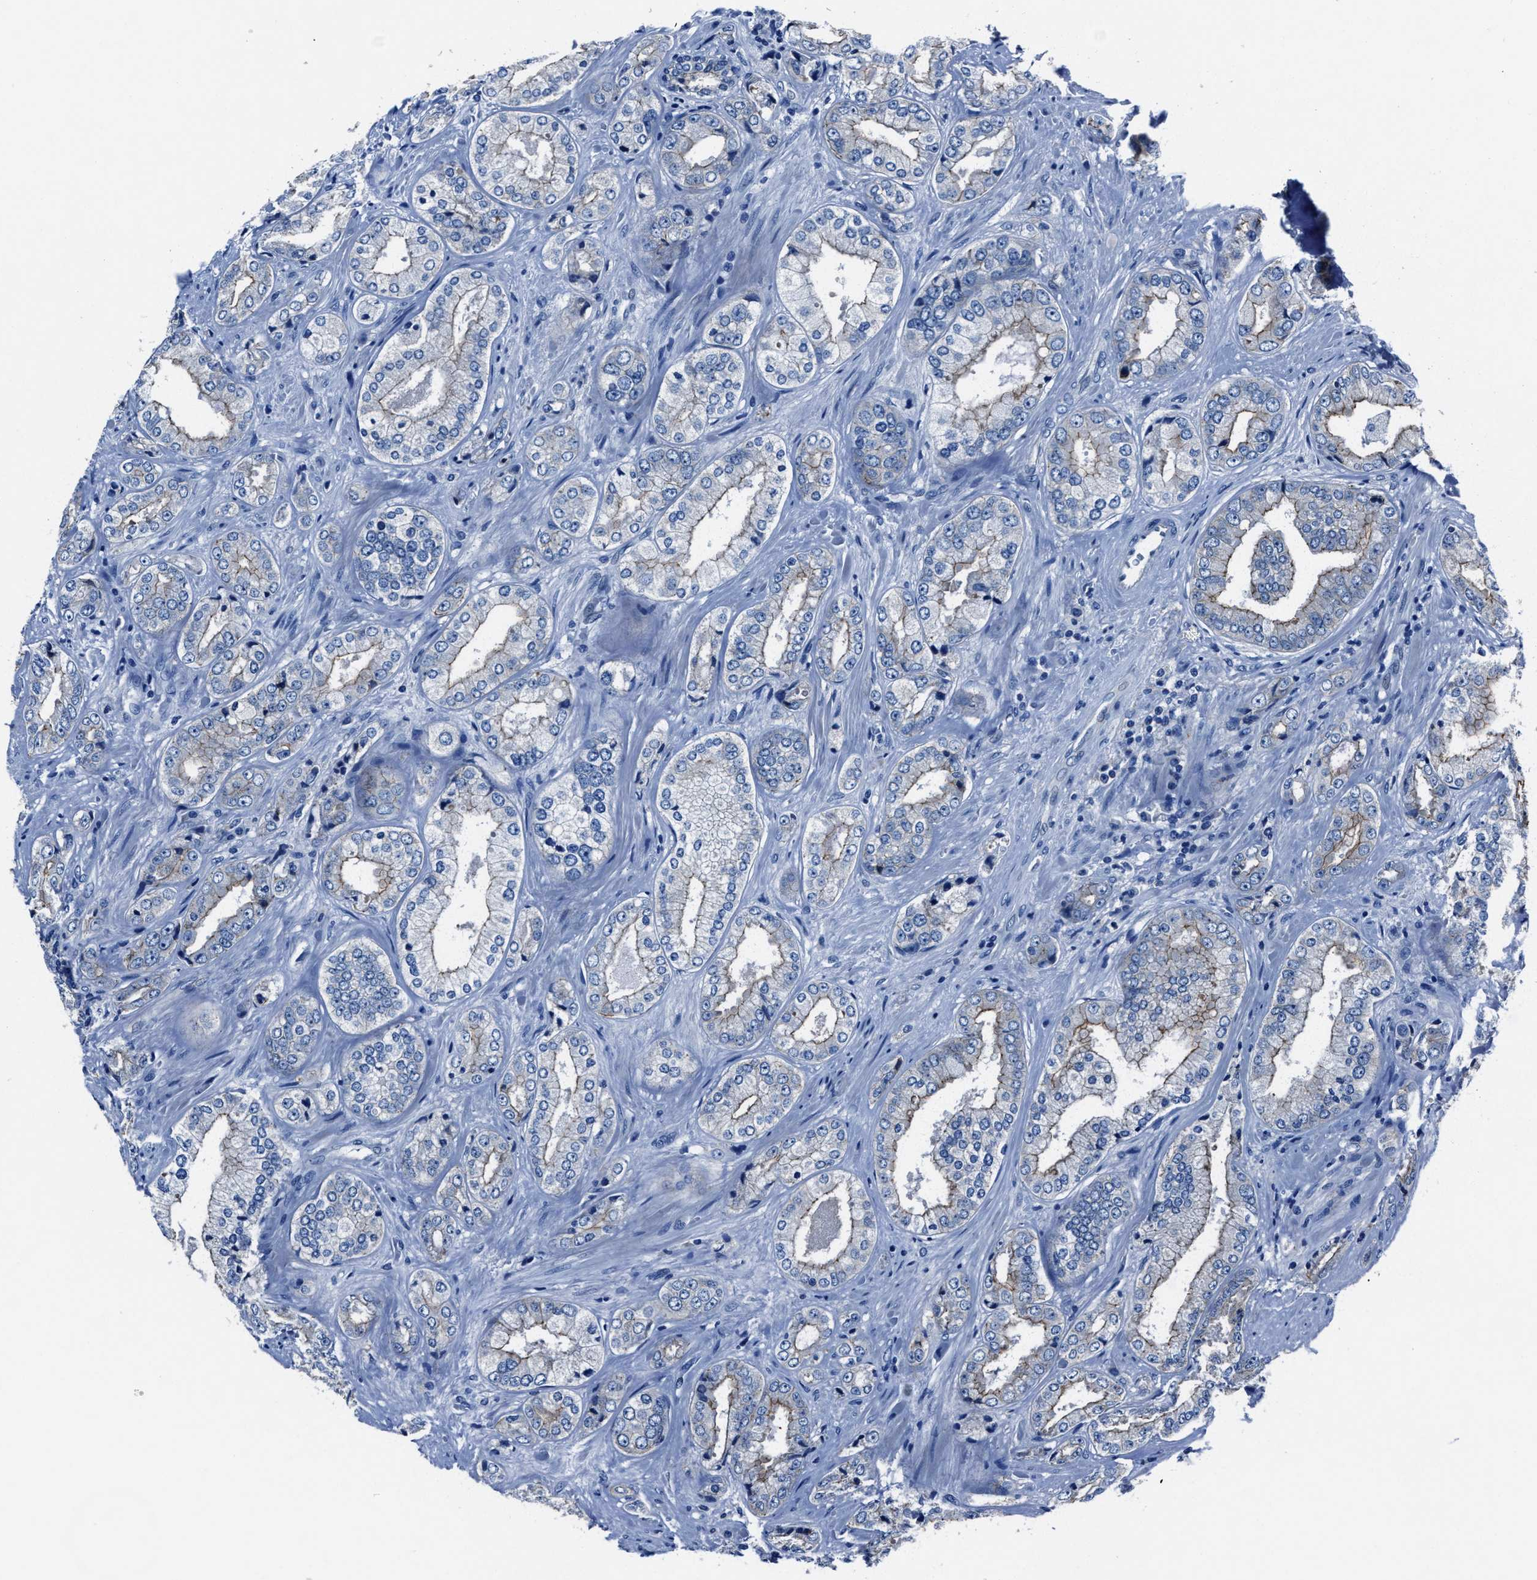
{"staining": {"intensity": "weak", "quantity": "25%-75%", "location": "cytoplasmic/membranous"}, "tissue": "prostate cancer", "cell_type": "Tumor cells", "image_type": "cancer", "snomed": [{"axis": "morphology", "description": "Adenocarcinoma, High grade"}, {"axis": "topography", "description": "Prostate"}], "caption": "DAB immunohistochemical staining of prostate high-grade adenocarcinoma demonstrates weak cytoplasmic/membranous protein staining in approximately 25%-75% of tumor cells. The staining was performed using DAB, with brown indicating positive protein expression. Nuclei are stained blue with hematoxylin.", "gene": "LMO7", "patient": {"sex": "male", "age": 61}}